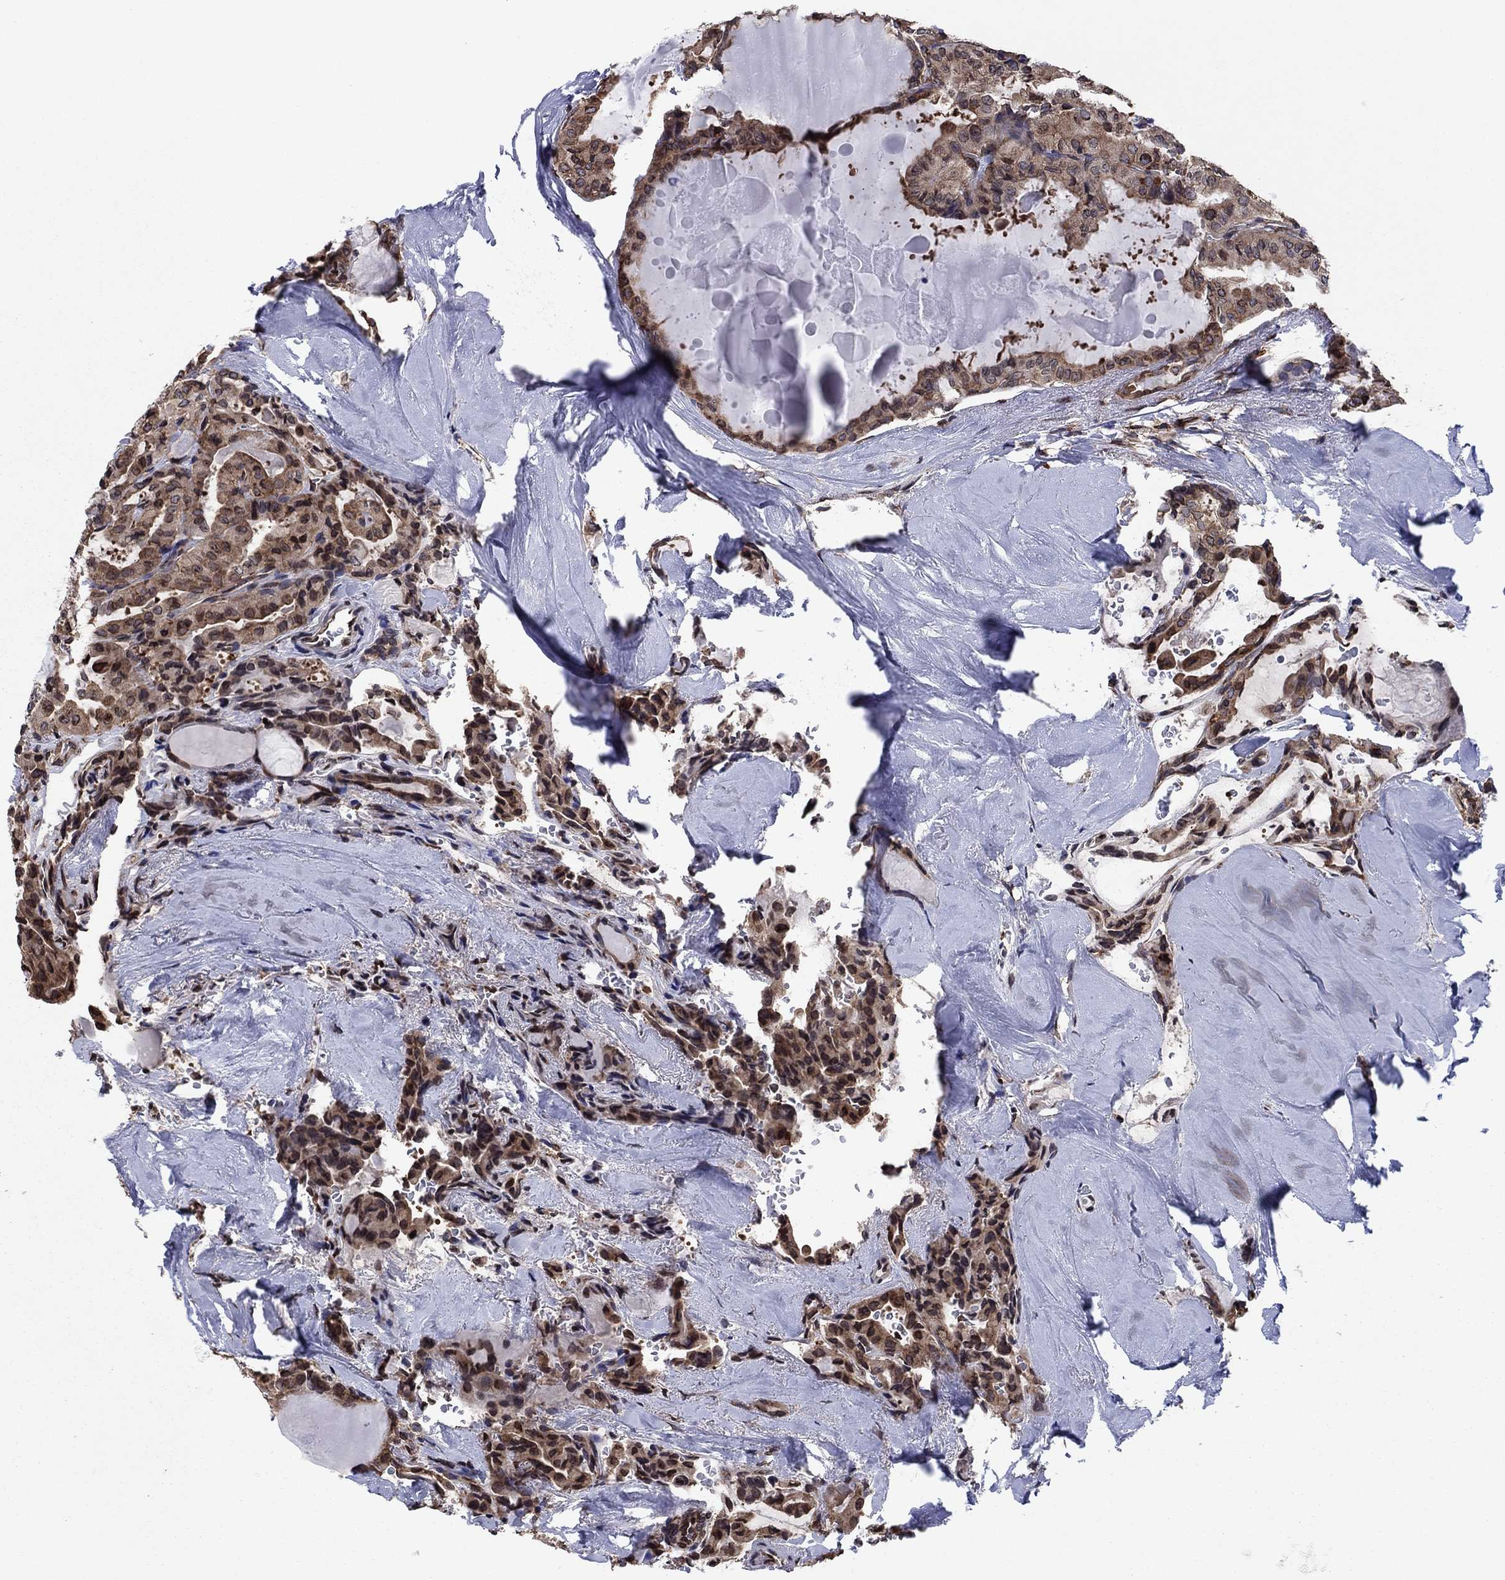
{"staining": {"intensity": "moderate", "quantity": ">75%", "location": "cytoplasmic/membranous"}, "tissue": "thyroid cancer", "cell_type": "Tumor cells", "image_type": "cancer", "snomed": [{"axis": "morphology", "description": "Papillary adenocarcinoma, NOS"}, {"axis": "topography", "description": "Thyroid gland"}], "caption": "IHC of human thyroid cancer displays medium levels of moderate cytoplasmic/membranous expression in approximately >75% of tumor cells.", "gene": "YBX1", "patient": {"sex": "female", "age": 41}}